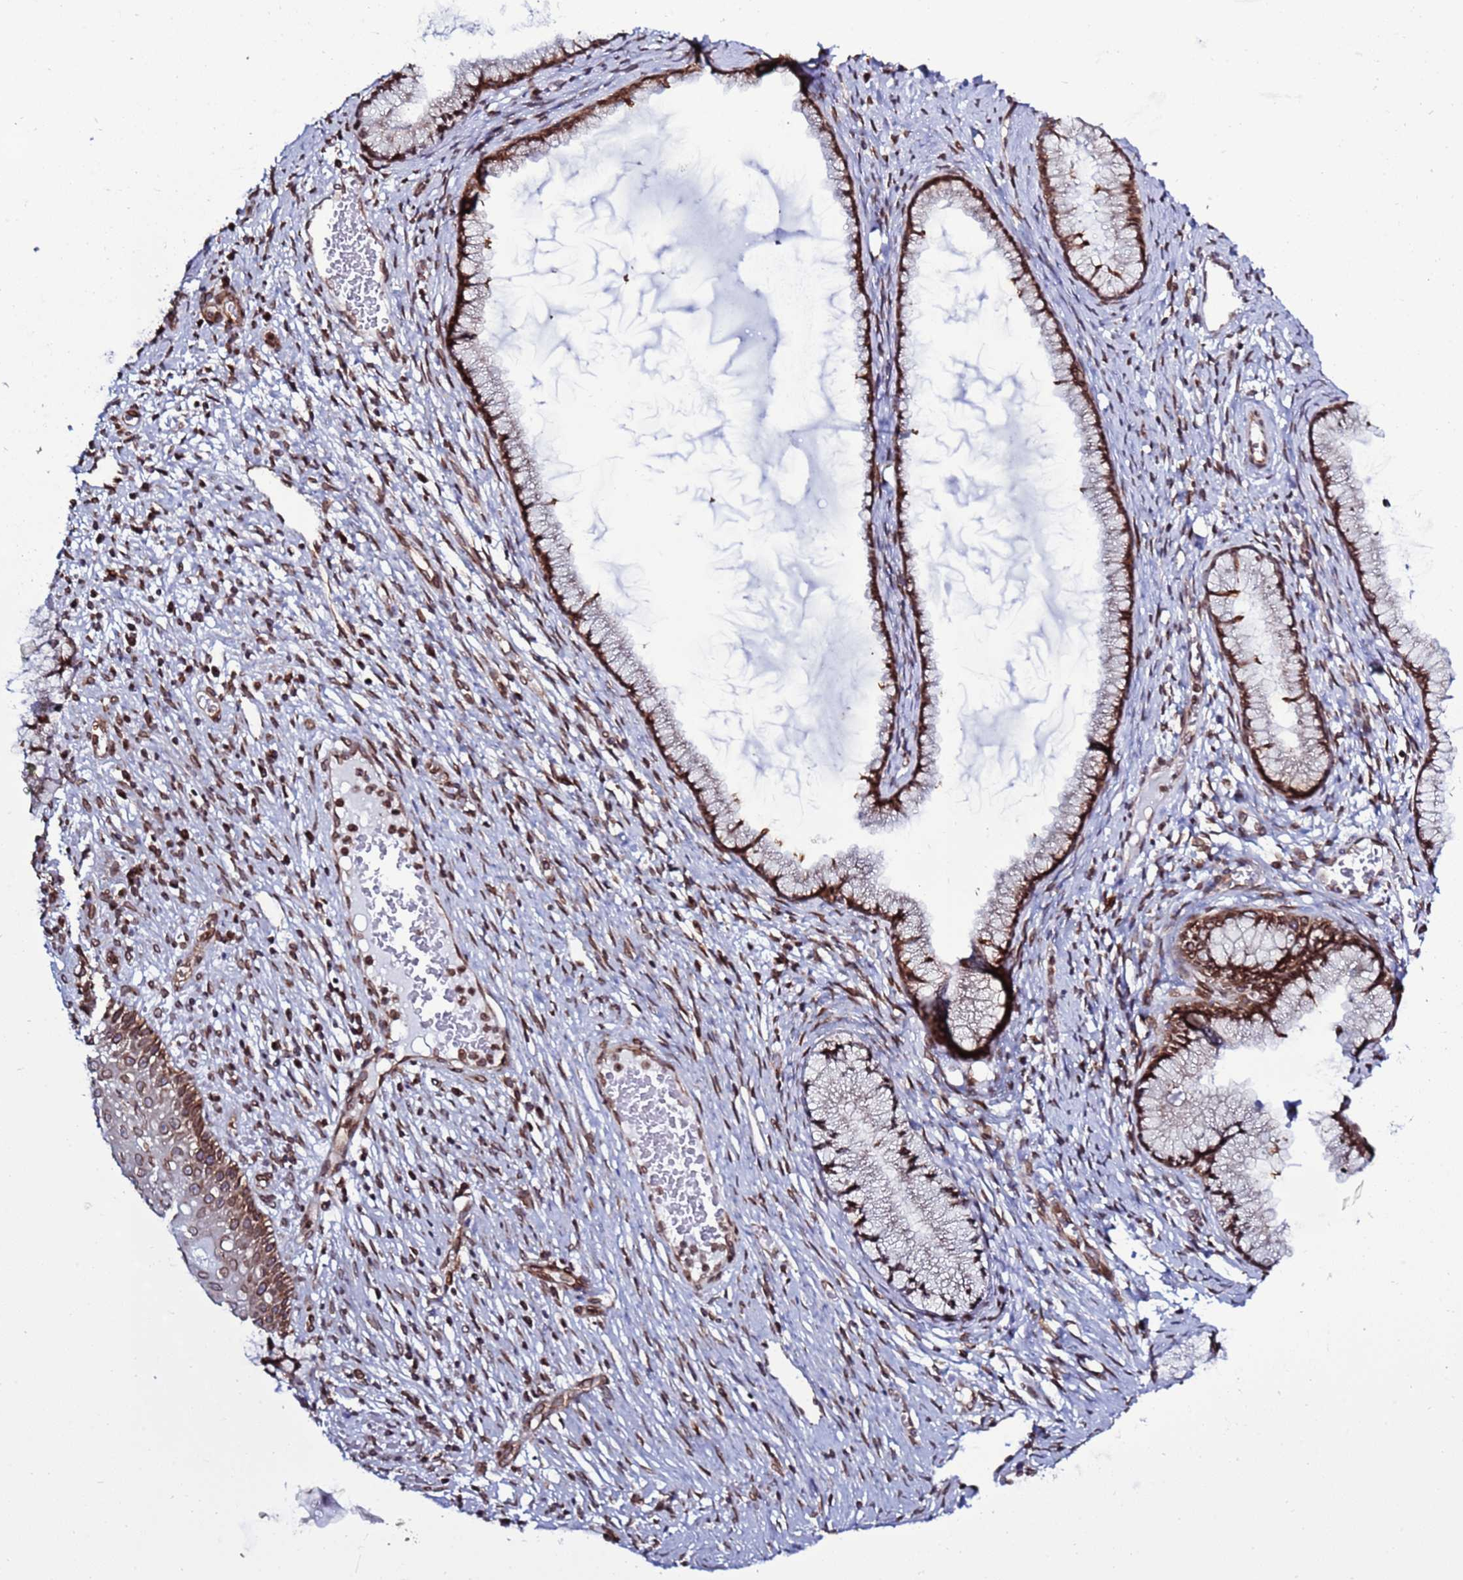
{"staining": {"intensity": "strong", "quantity": ">75%", "location": "nuclear"}, "tissue": "cervix", "cell_type": "Glandular cells", "image_type": "normal", "snomed": [{"axis": "morphology", "description": "Normal tissue, NOS"}, {"axis": "topography", "description": "Cervix"}], "caption": "Human cervix stained with a brown dye reveals strong nuclear positive staining in about >75% of glandular cells.", "gene": "TOR1AIP1", "patient": {"sex": "female", "age": 42}}